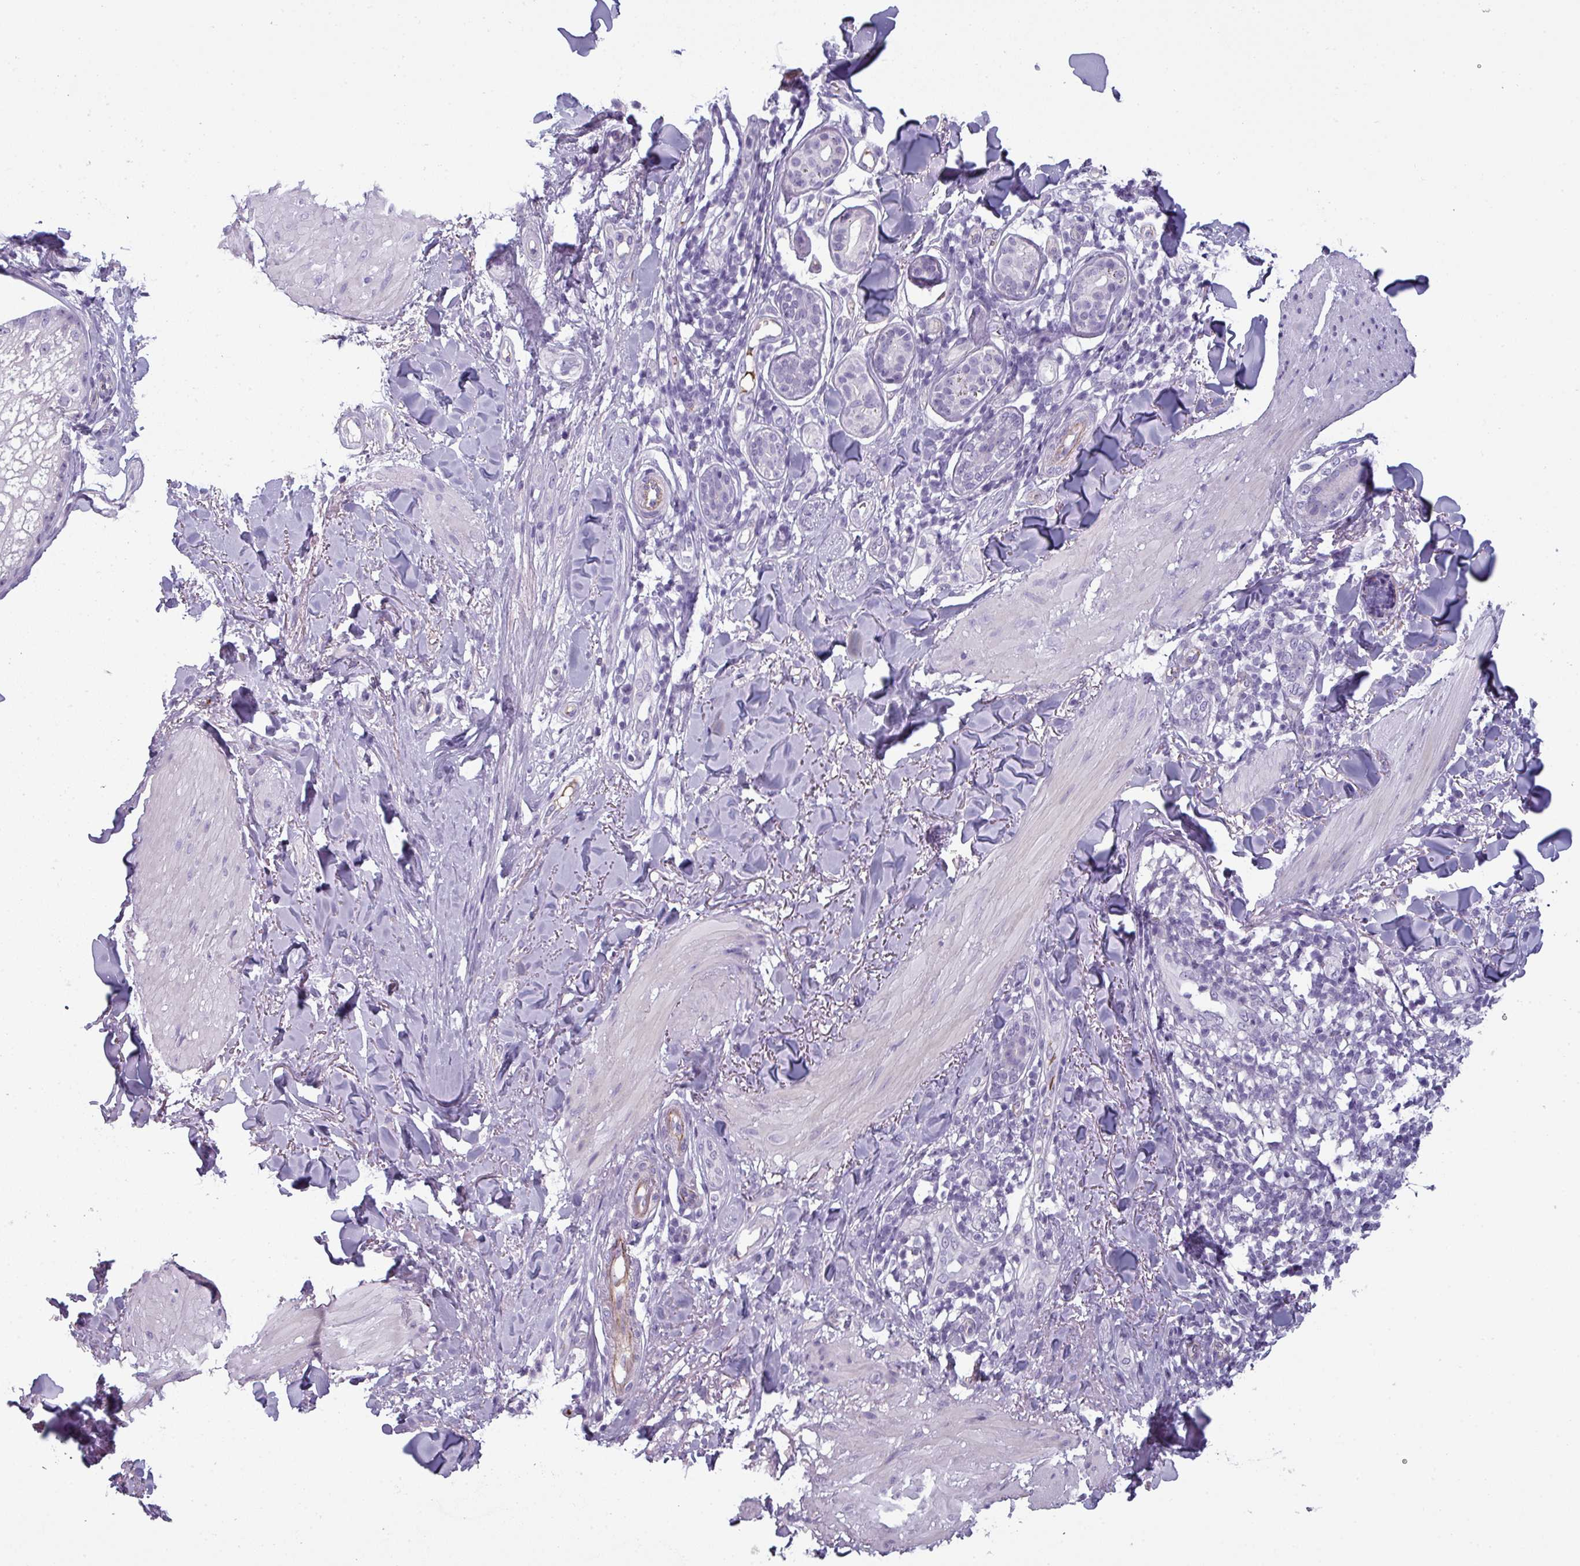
{"staining": {"intensity": "negative", "quantity": "none", "location": "none"}, "tissue": "melanoma", "cell_type": "Tumor cells", "image_type": "cancer", "snomed": [{"axis": "morphology", "description": "Malignant melanoma, NOS"}, {"axis": "topography", "description": "Skin"}], "caption": "High power microscopy photomicrograph of an immunohistochemistry (IHC) histopathology image of malignant melanoma, revealing no significant staining in tumor cells.", "gene": "AREL1", "patient": {"sex": "male", "age": 66}}